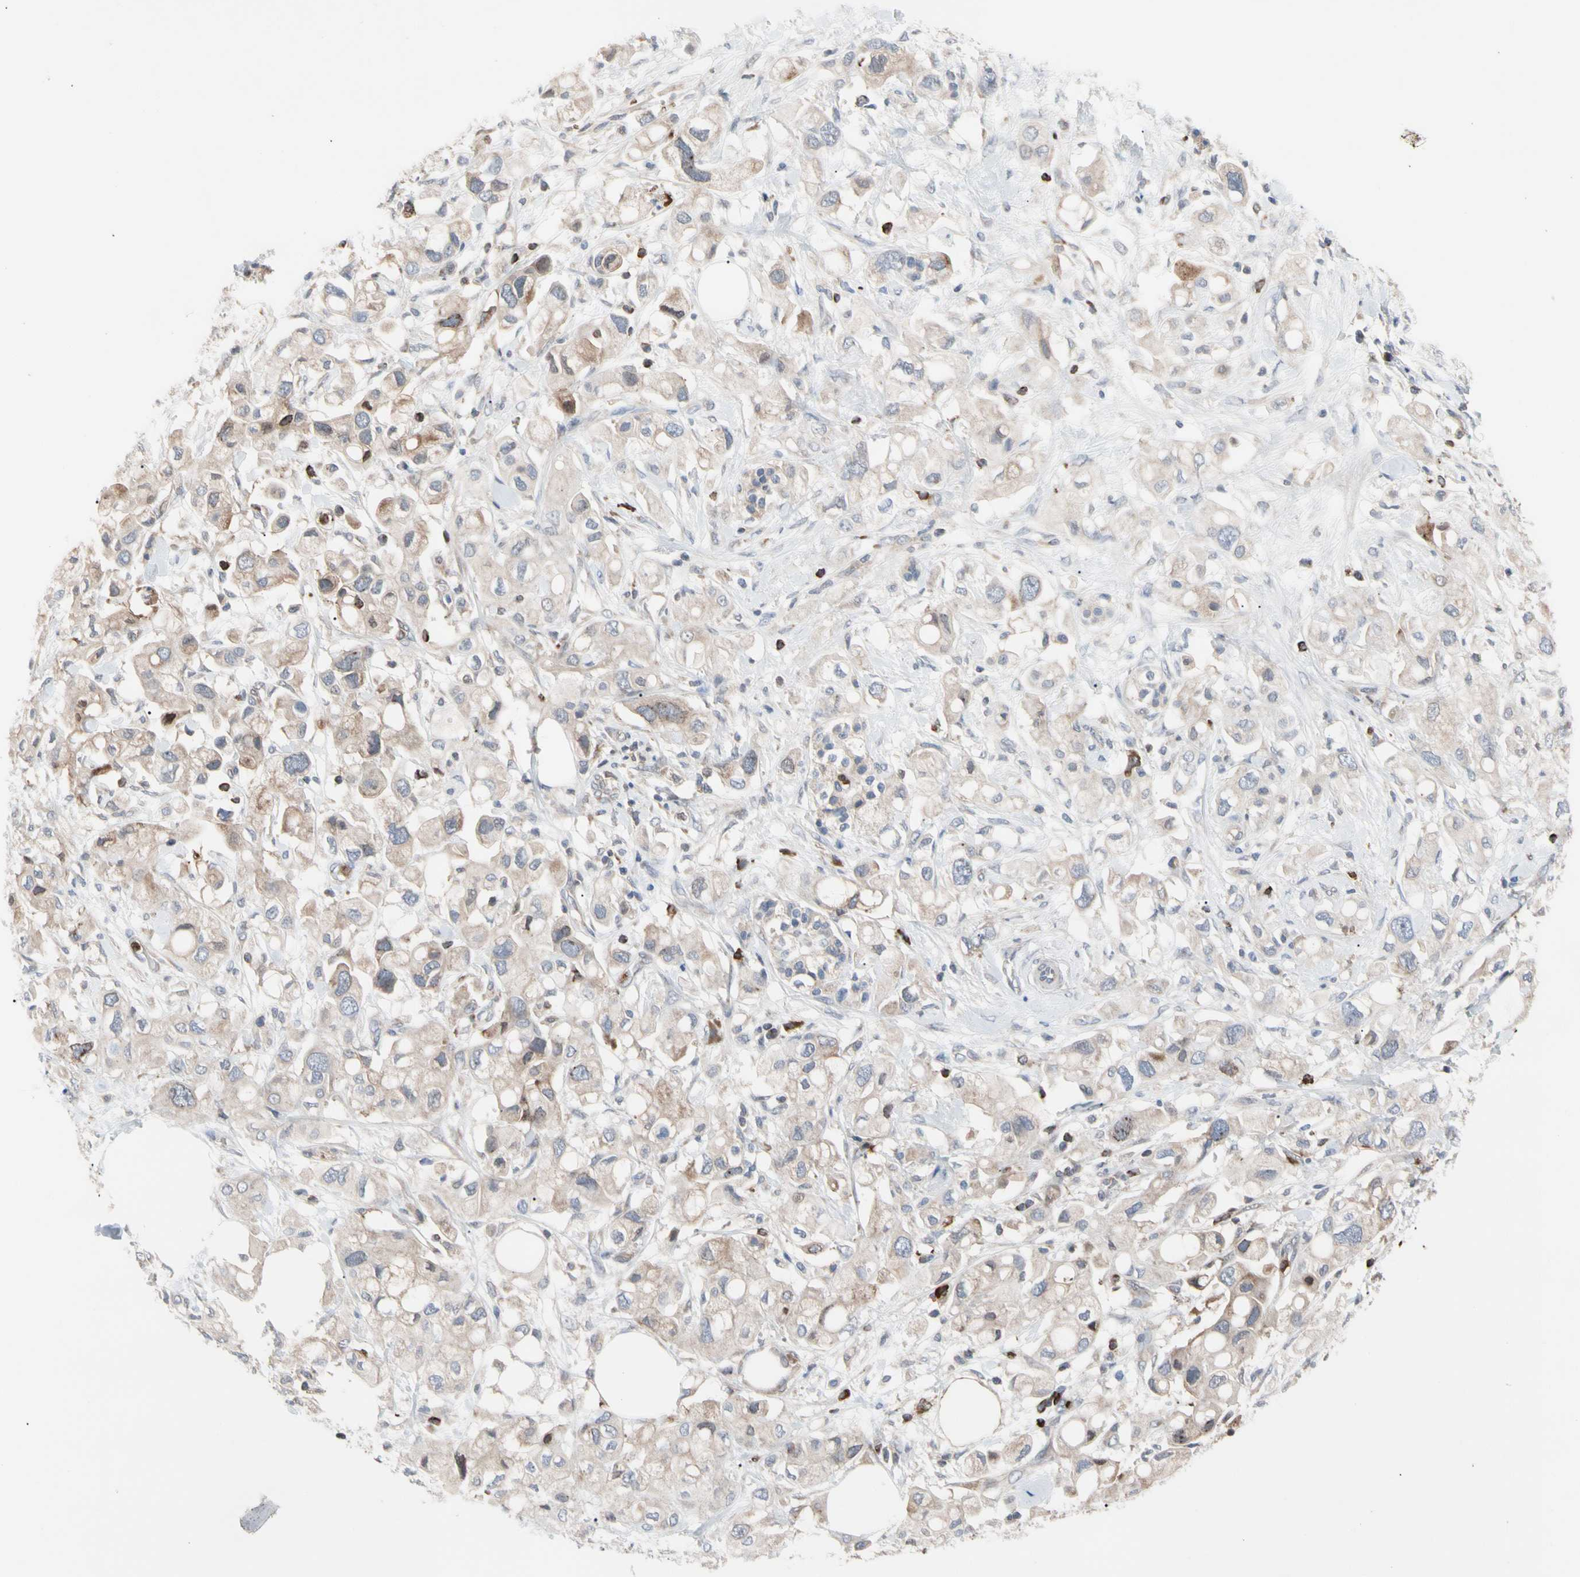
{"staining": {"intensity": "weak", "quantity": "25%-75%", "location": "cytoplasmic/membranous"}, "tissue": "pancreatic cancer", "cell_type": "Tumor cells", "image_type": "cancer", "snomed": [{"axis": "morphology", "description": "Adenocarcinoma, NOS"}, {"axis": "topography", "description": "Pancreas"}], "caption": "Tumor cells reveal low levels of weak cytoplasmic/membranous positivity in approximately 25%-75% of cells in pancreatic adenocarcinoma.", "gene": "MCL1", "patient": {"sex": "female", "age": 56}}